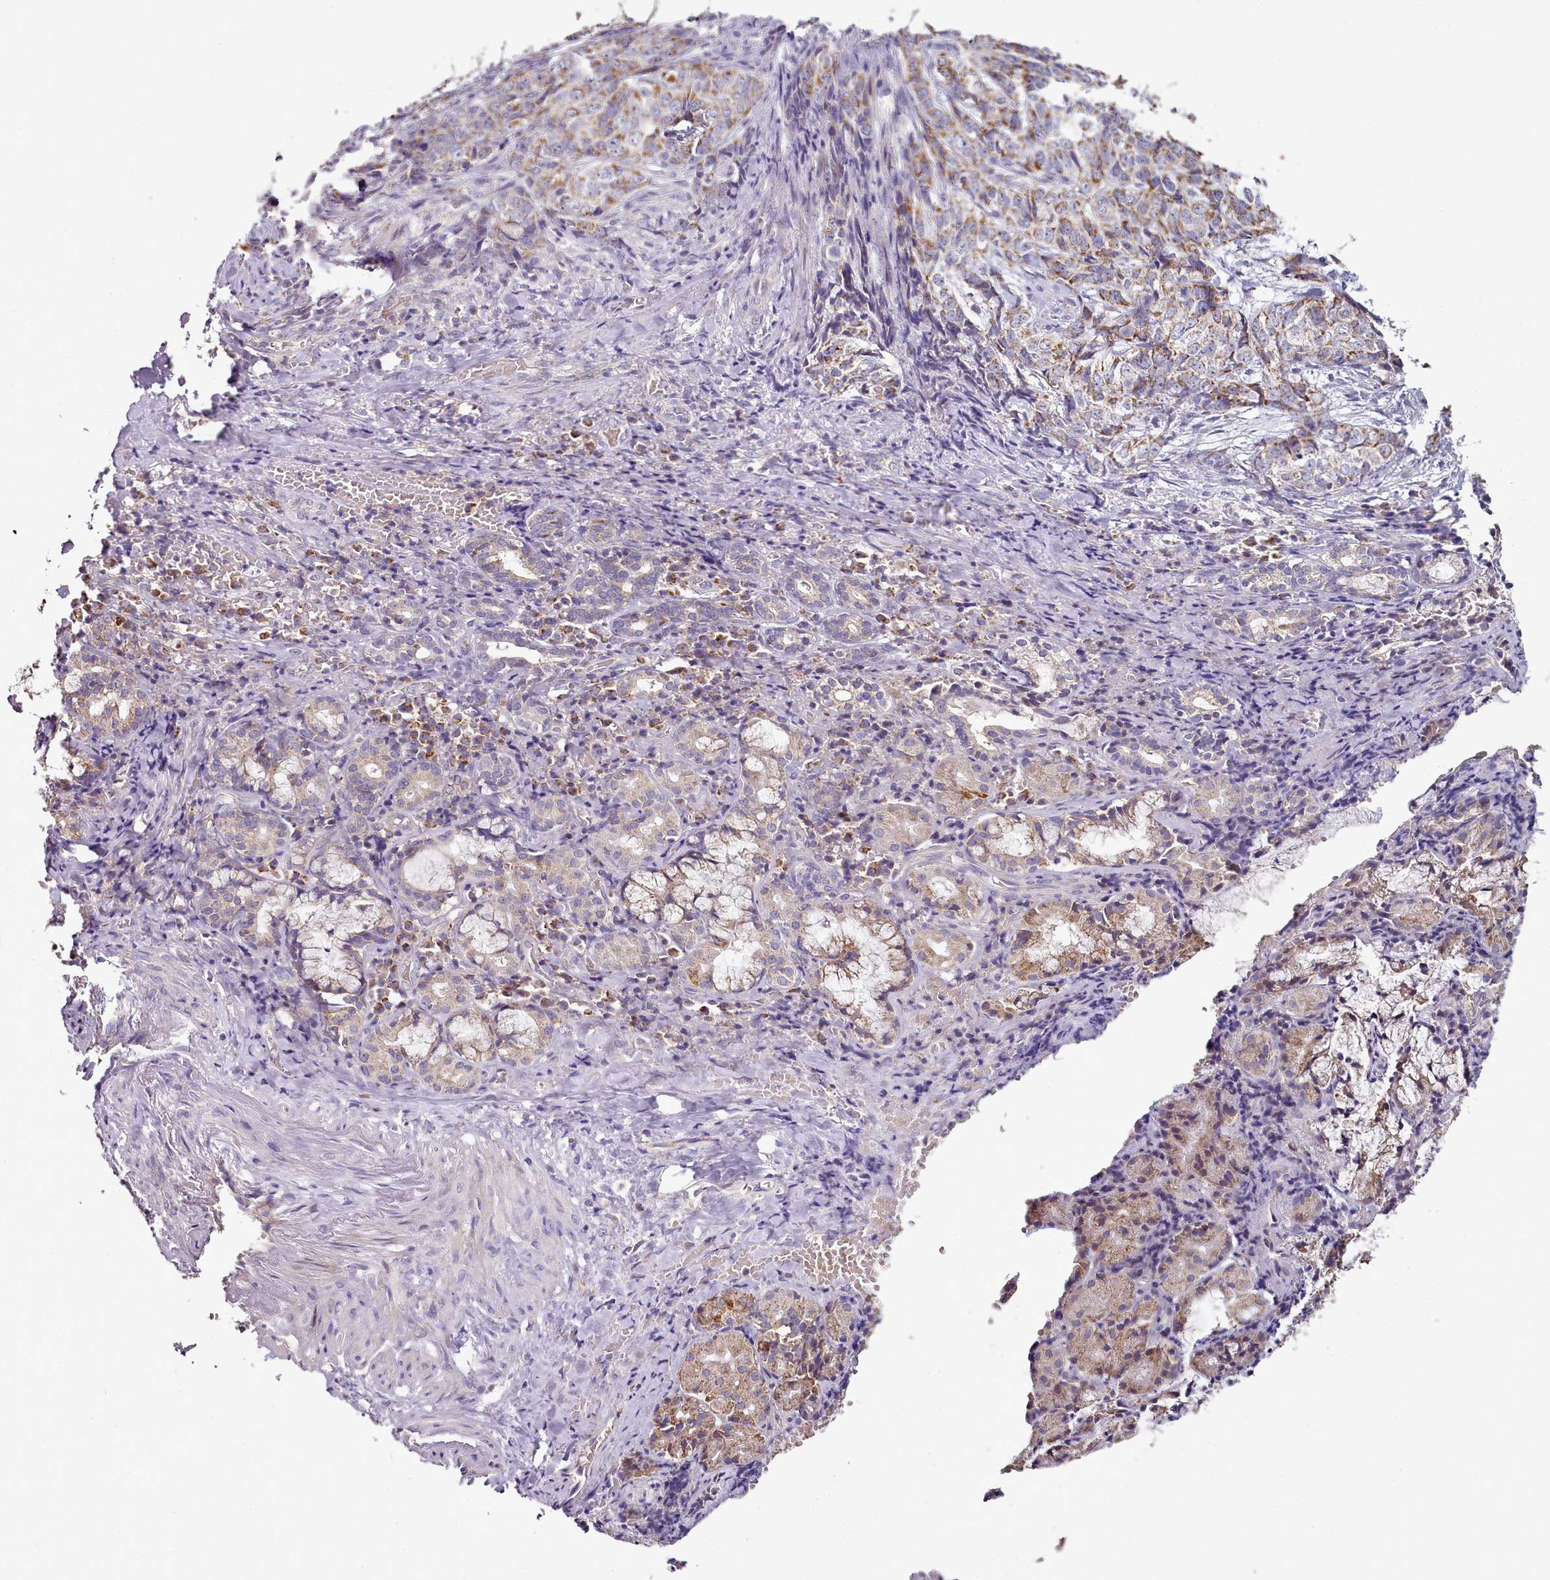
{"staining": {"intensity": "weak", "quantity": "25%-75%", "location": "cytoplasmic/membranous"}, "tissue": "adipose tissue", "cell_type": "Adipocytes", "image_type": "normal", "snomed": [{"axis": "morphology", "description": "Normal tissue, NOS"}, {"axis": "morphology", "description": "Basal cell carcinoma"}, {"axis": "topography", "description": "Cartilage tissue"}, {"axis": "topography", "description": "Nasopharynx"}, {"axis": "topography", "description": "Oral tissue"}], "caption": "Adipose tissue stained with DAB (3,3'-diaminobenzidine) immunohistochemistry (IHC) shows low levels of weak cytoplasmic/membranous staining in about 25%-75% of adipocytes. Using DAB (brown) and hematoxylin (blue) stains, captured at high magnification using brightfield microscopy.", "gene": "ACSS1", "patient": {"sex": "female", "age": 77}}